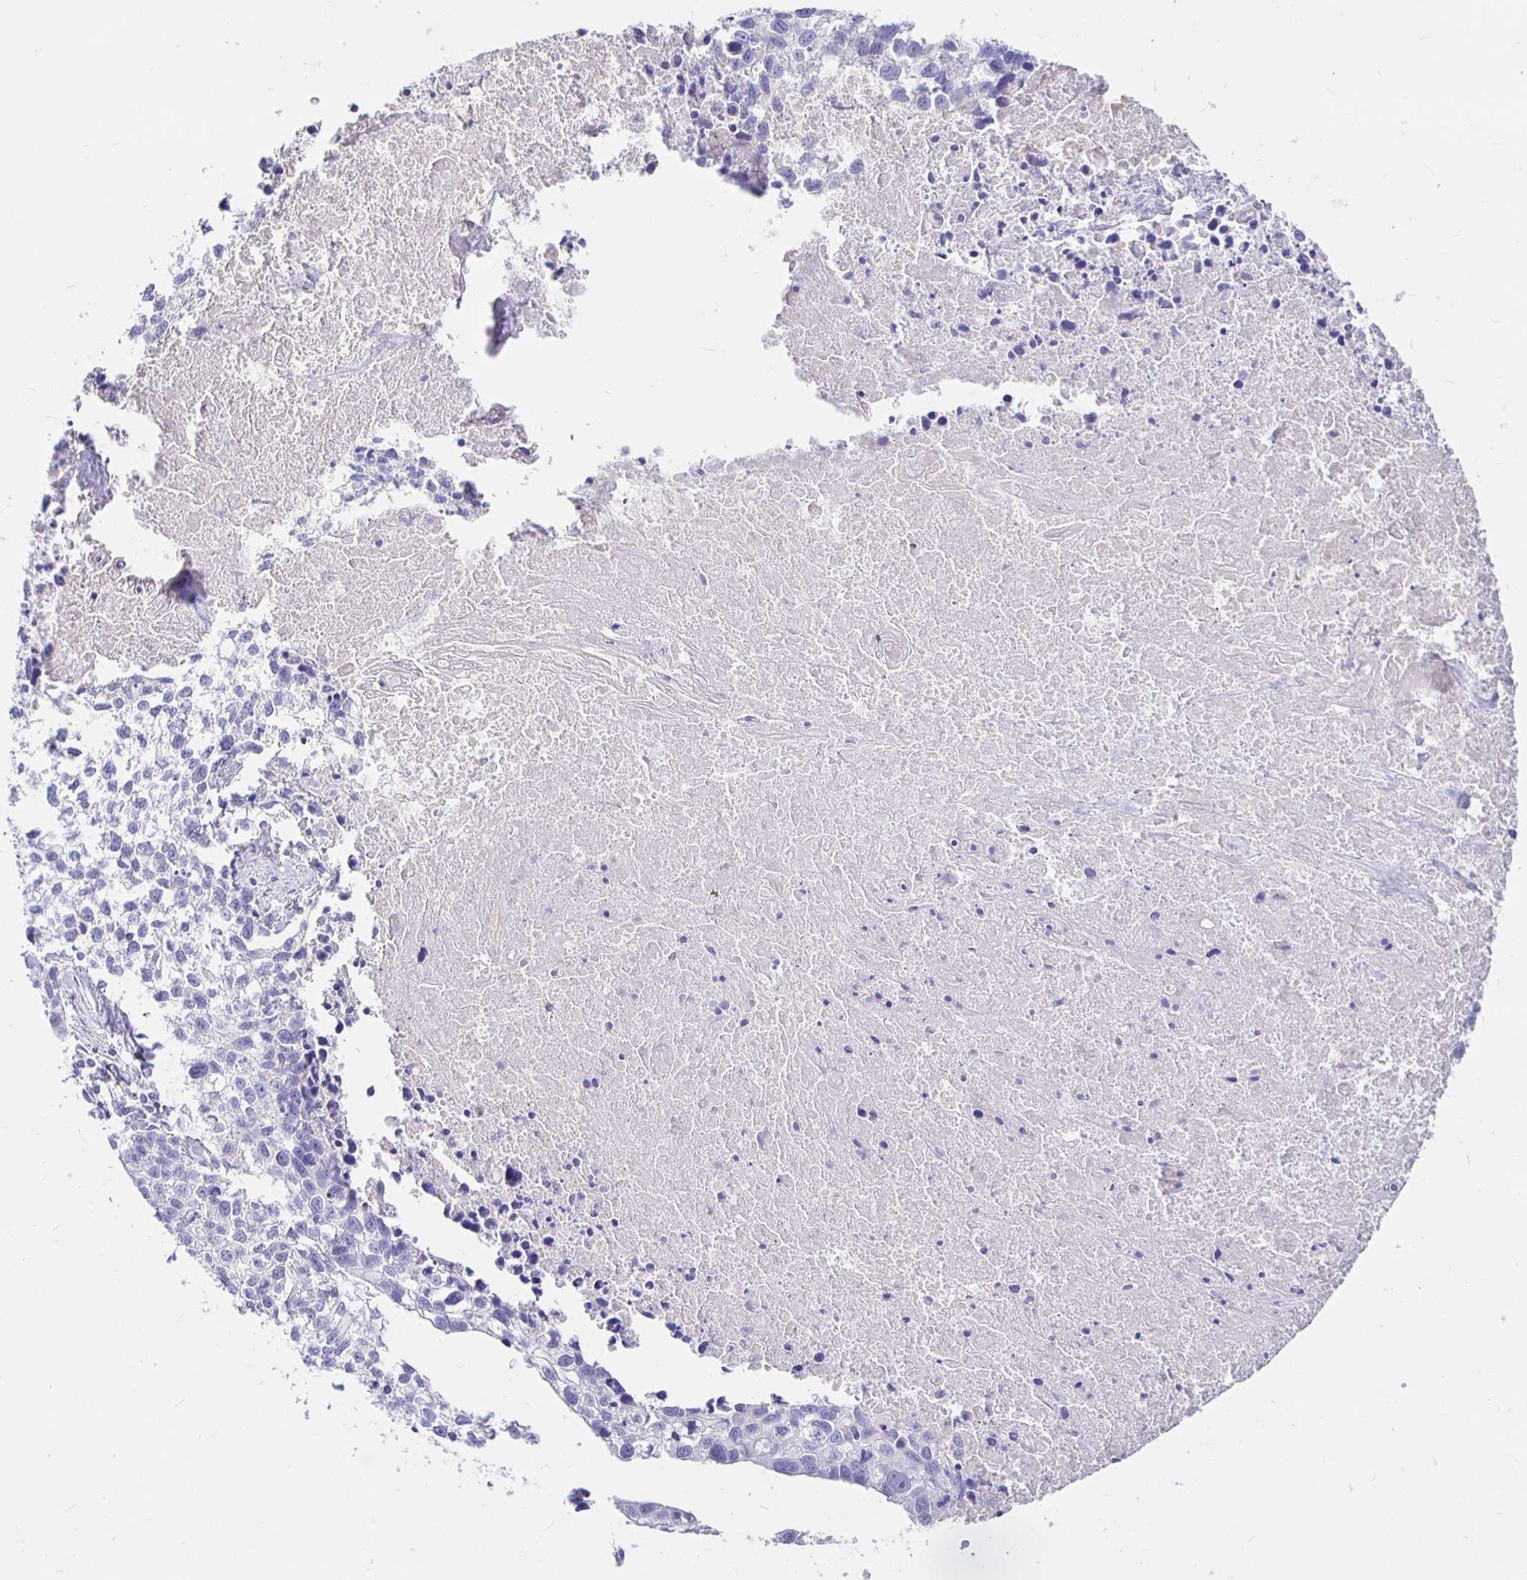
{"staining": {"intensity": "negative", "quantity": "none", "location": "none"}, "tissue": "lung cancer", "cell_type": "Tumor cells", "image_type": "cancer", "snomed": [{"axis": "morphology", "description": "Squamous cell carcinoma, NOS"}, {"axis": "topography", "description": "Lung"}], "caption": "IHC histopathology image of neoplastic tissue: human lung squamous cell carcinoma stained with DAB reveals no significant protein expression in tumor cells.", "gene": "NECAB1", "patient": {"sex": "male", "age": 74}}